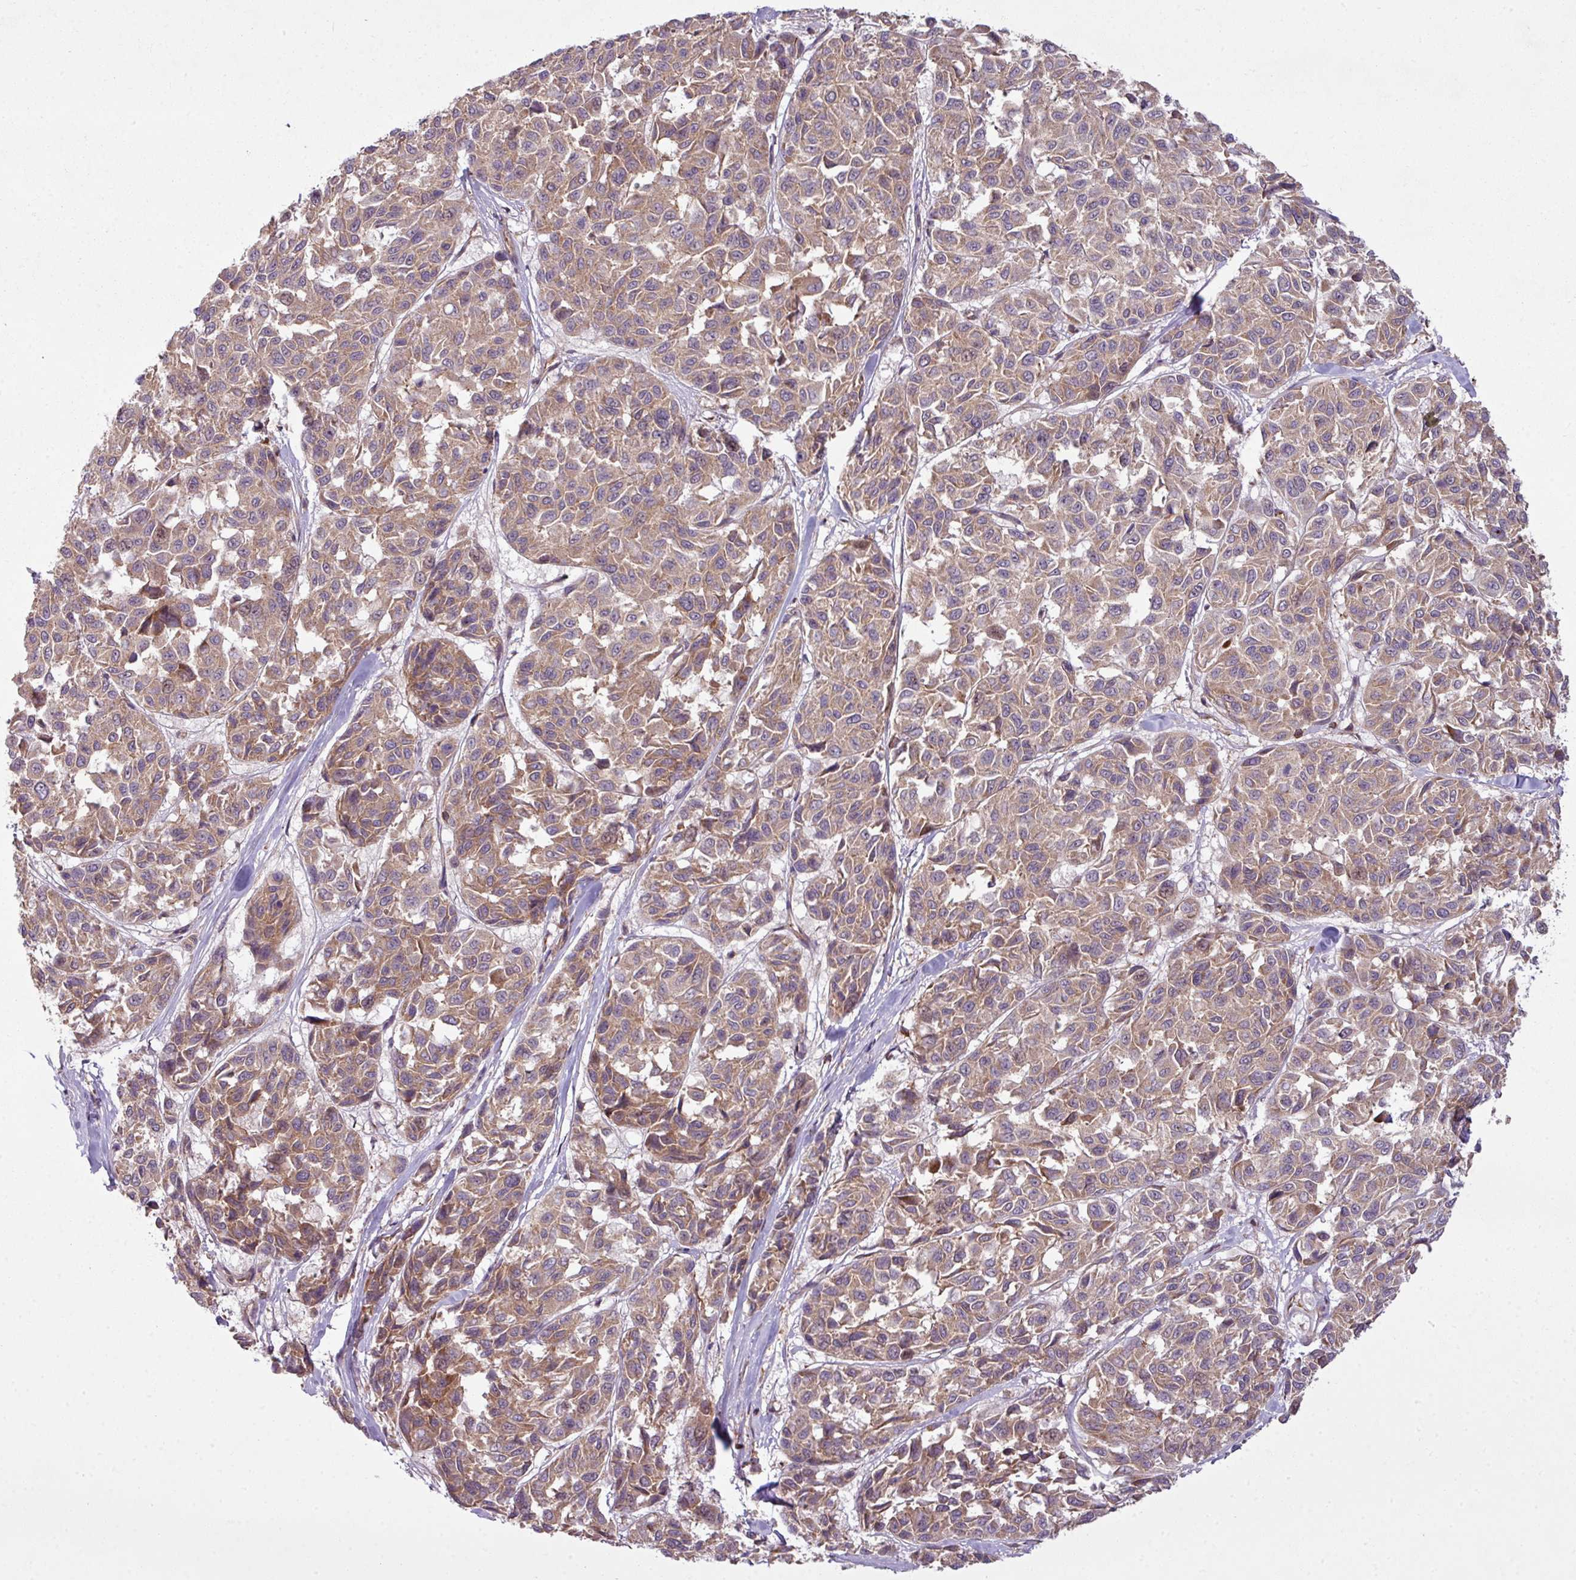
{"staining": {"intensity": "moderate", "quantity": "25%-75%", "location": "cytoplasmic/membranous"}, "tissue": "melanoma", "cell_type": "Tumor cells", "image_type": "cancer", "snomed": [{"axis": "morphology", "description": "Malignant melanoma, NOS"}, {"axis": "topography", "description": "Skin"}], "caption": "Protein expression analysis of human malignant melanoma reveals moderate cytoplasmic/membranous expression in approximately 25%-75% of tumor cells.", "gene": "ZC2HC1C", "patient": {"sex": "female", "age": 66}}